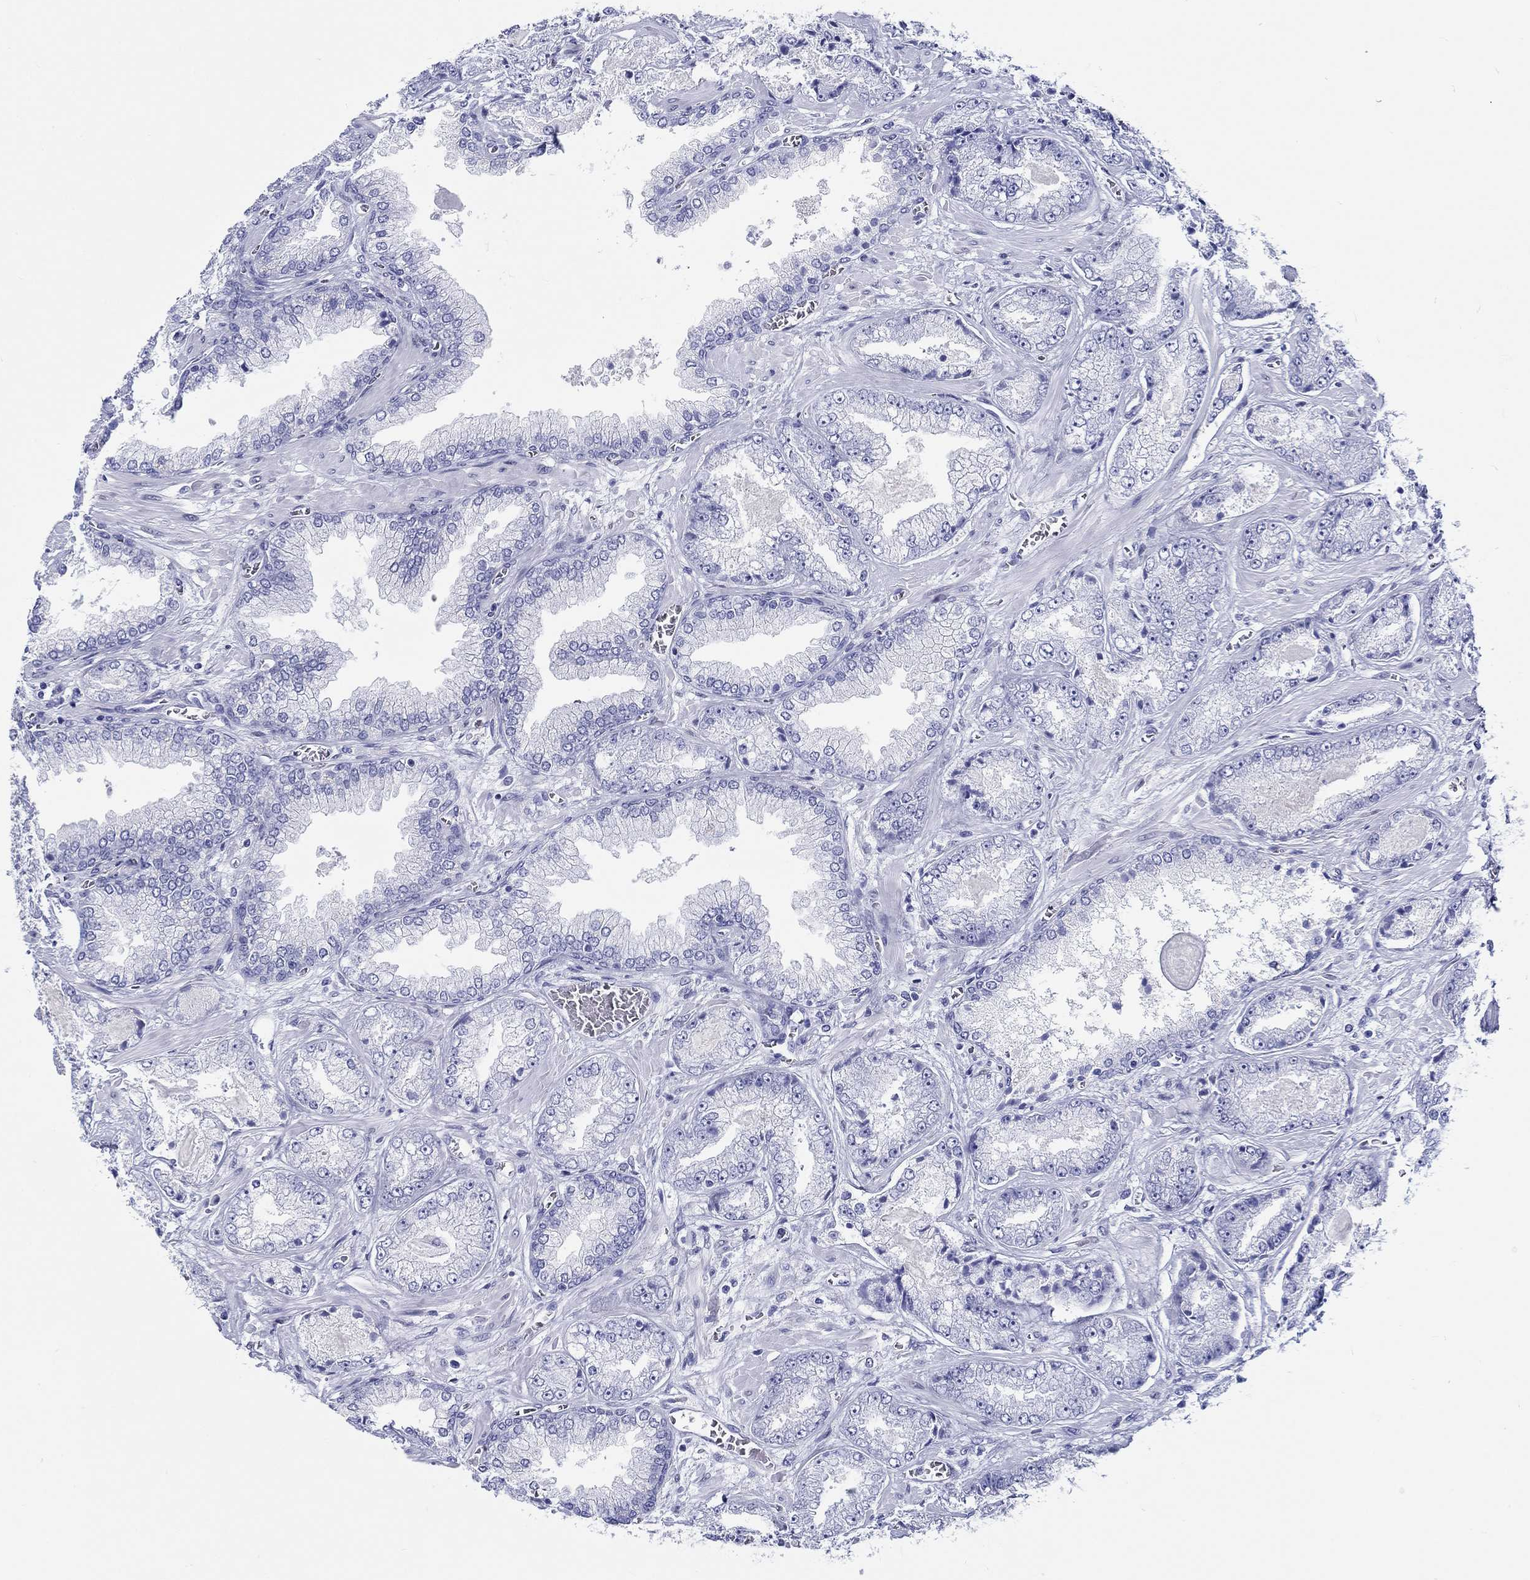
{"staining": {"intensity": "negative", "quantity": "none", "location": "none"}, "tissue": "prostate cancer", "cell_type": "Tumor cells", "image_type": "cancer", "snomed": [{"axis": "morphology", "description": "Adenocarcinoma, Low grade"}, {"axis": "topography", "description": "Prostate"}], "caption": "The immunohistochemistry (IHC) image has no significant positivity in tumor cells of adenocarcinoma (low-grade) (prostate) tissue.", "gene": "H1-1", "patient": {"sex": "male", "age": 57}}